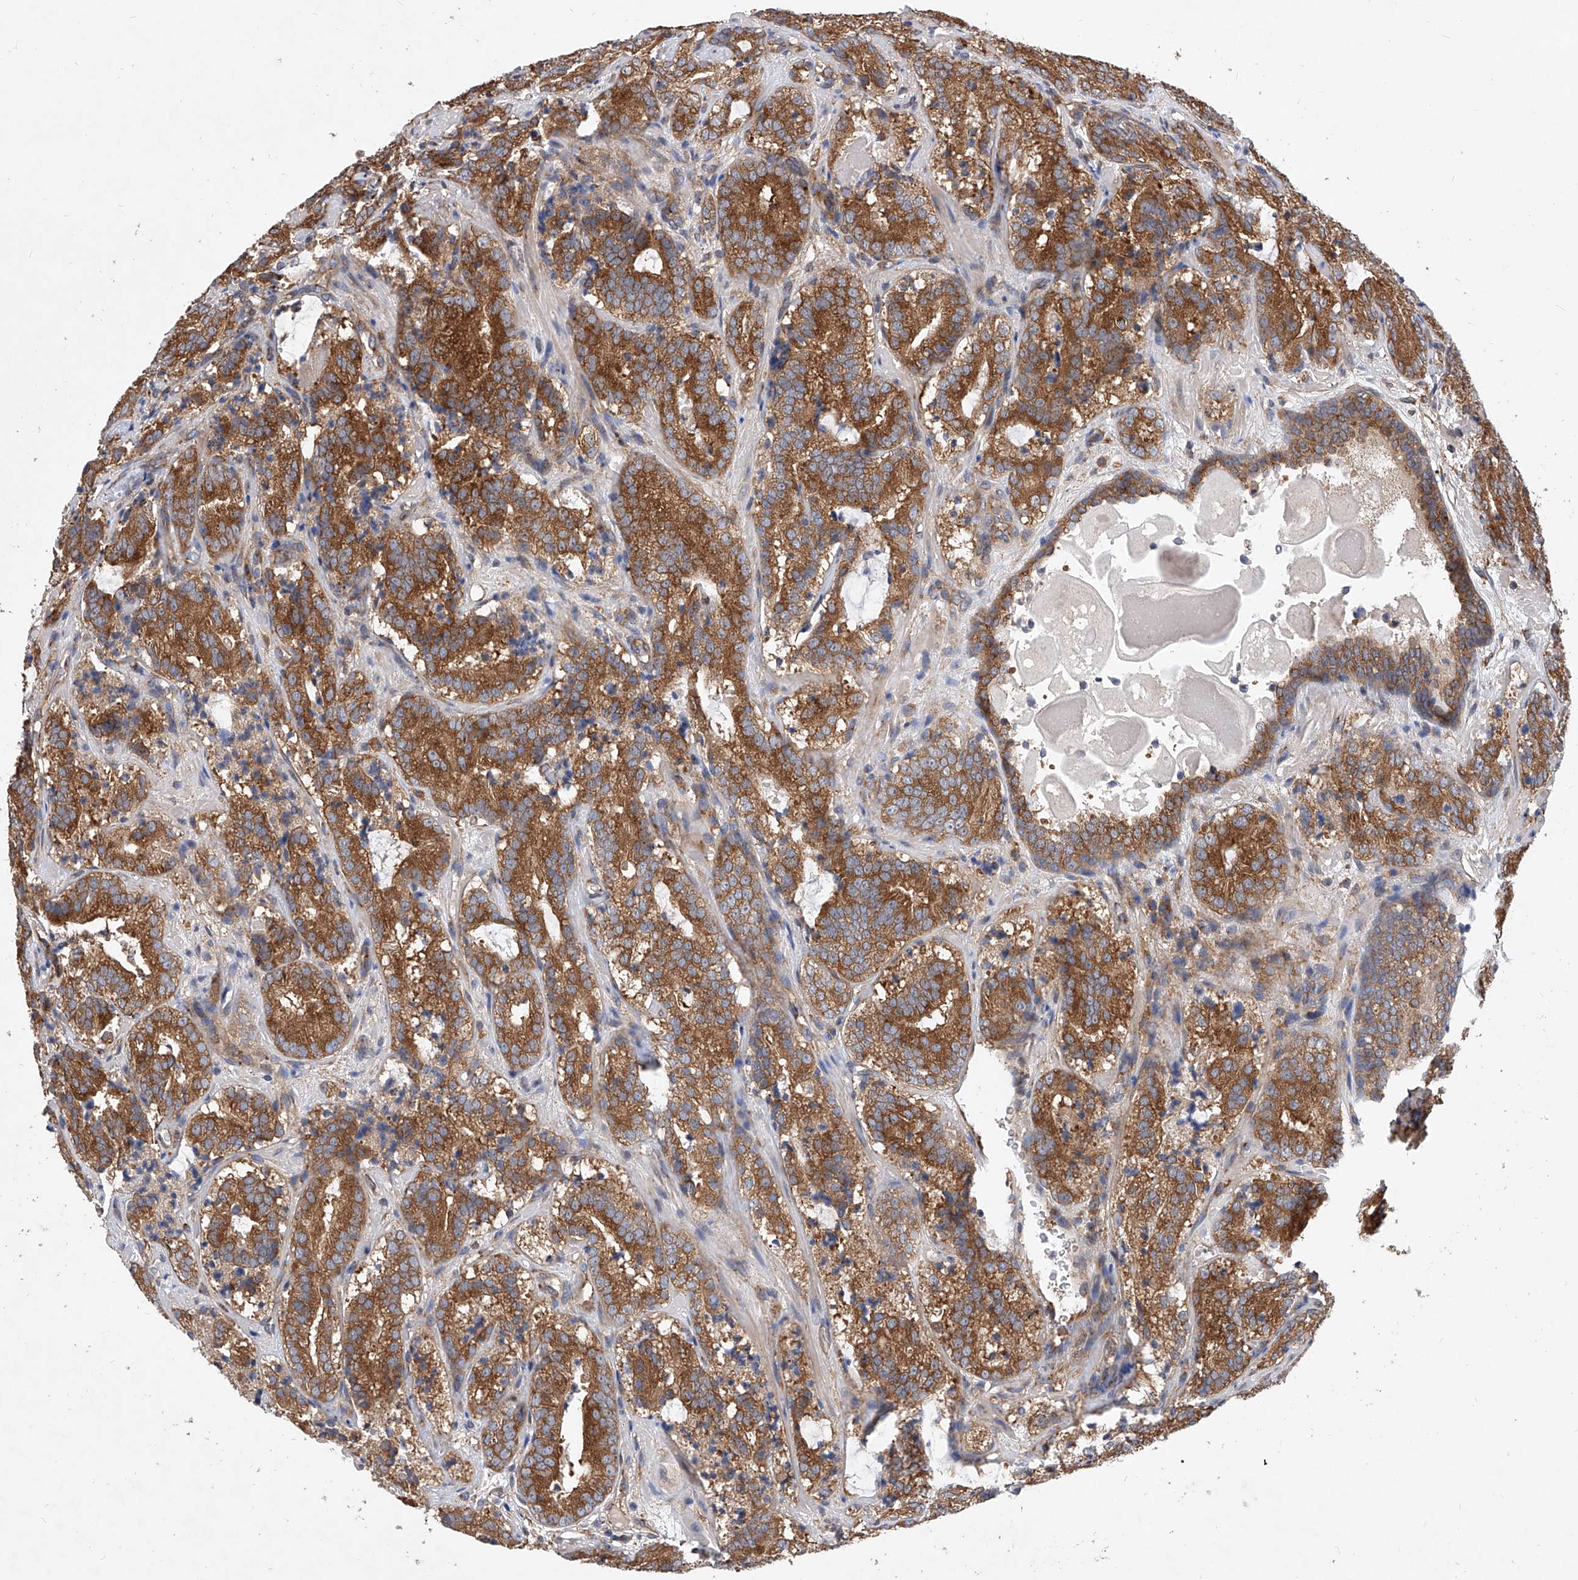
{"staining": {"intensity": "strong", "quantity": ">75%", "location": "cytoplasmic/membranous"}, "tissue": "prostate cancer", "cell_type": "Tumor cells", "image_type": "cancer", "snomed": [{"axis": "morphology", "description": "Adenocarcinoma, High grade"}, {"axis": "topography", "description": "Prostate"}], "caption": "Protein expression analysis of human prostate cancer (high-grade adenocarcinoma) reveals strong cytoplasmic/membranous positivity in about >75% of tumor cells.", "gene": "CFAP410", "patient": {"sex": "male", "age": 57}}